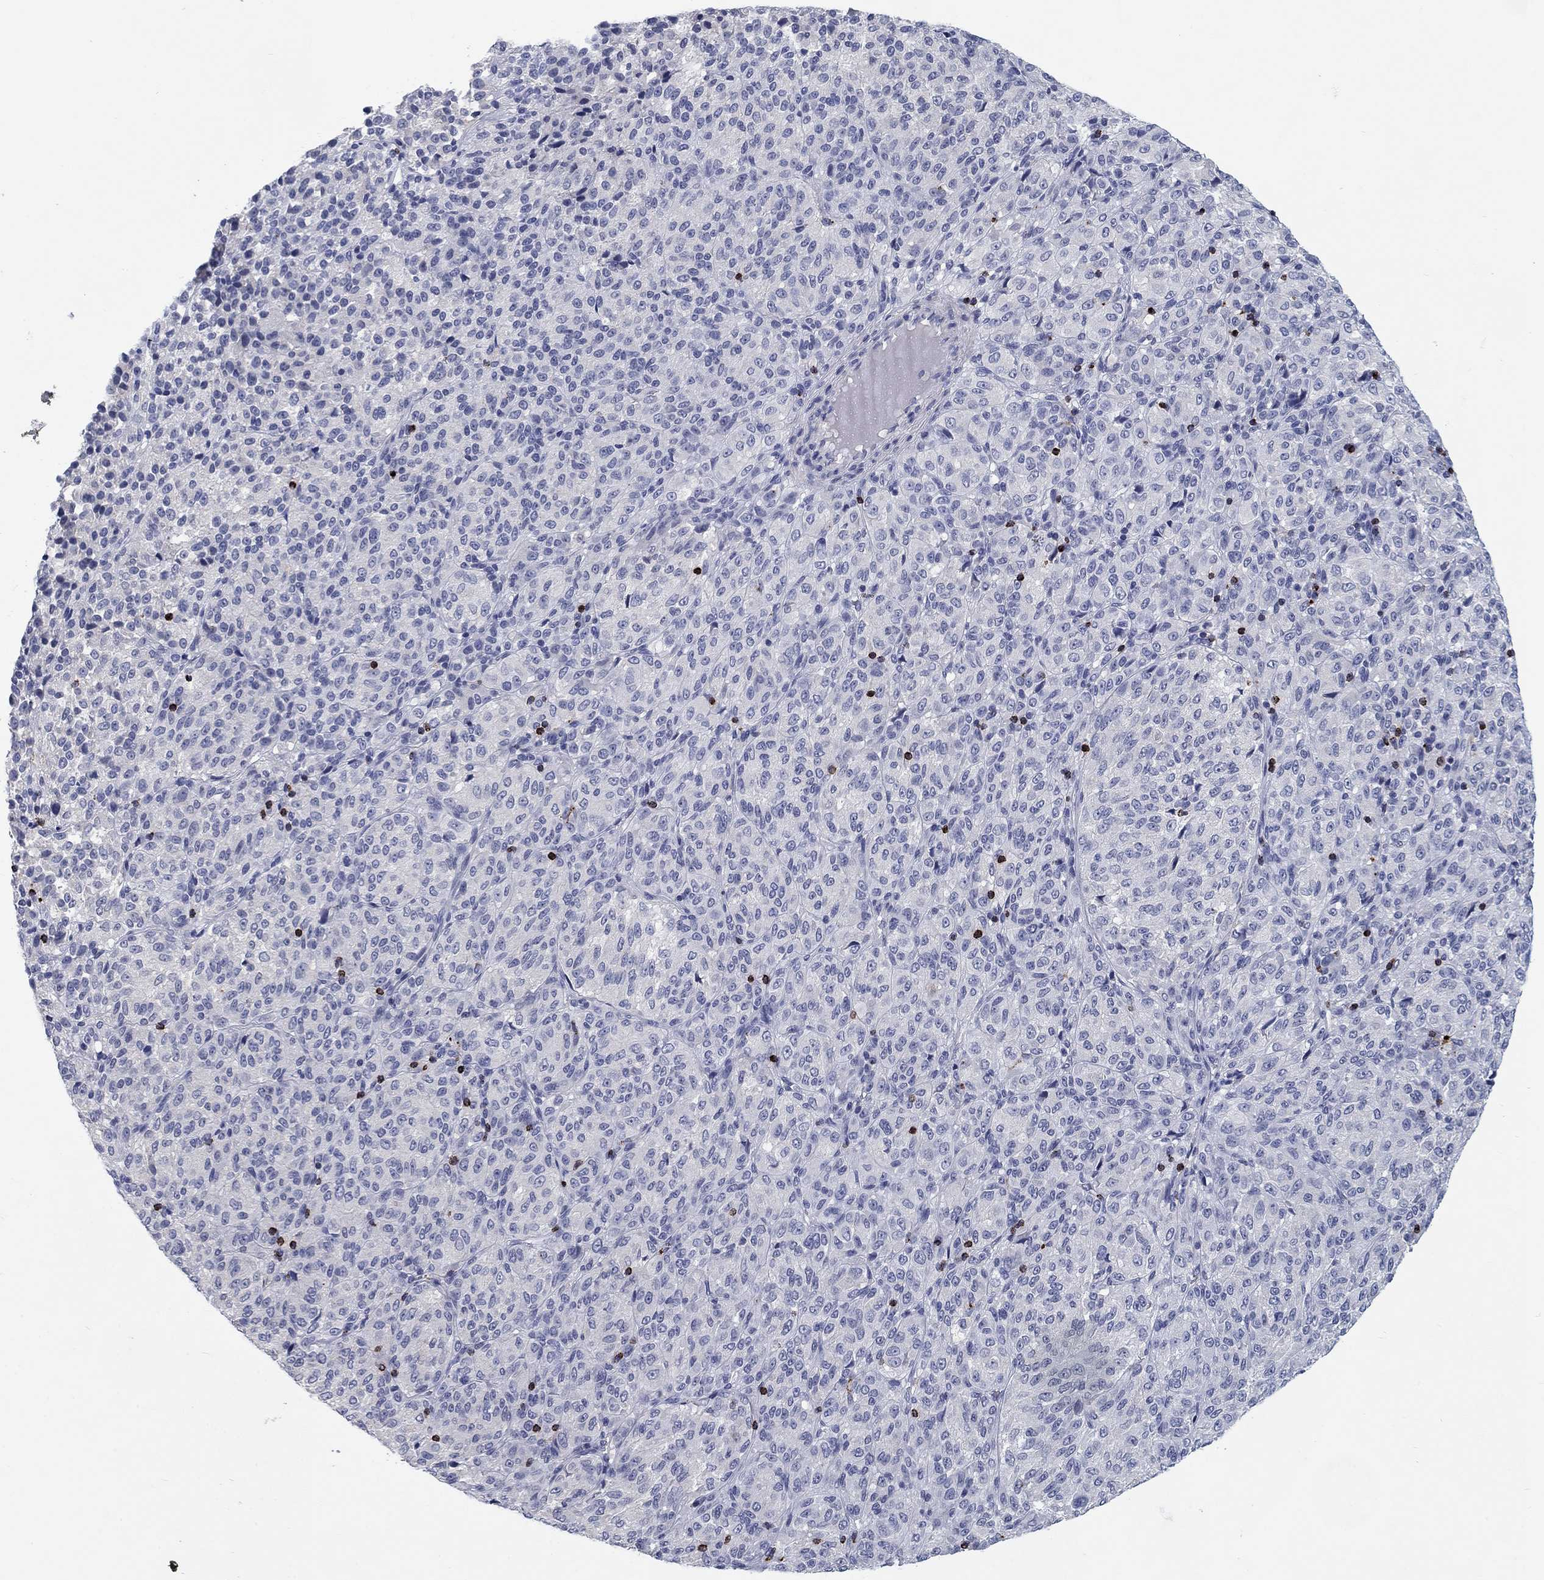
{"staining": {"intensity": "negative", "quantity": "none", "location": "none"}, "tissue": "melanoma", "cell_type": "Tumor cells", "image_type": "cancer", "snomed": [{"axis": "morphology", "description": "Malignant melanoma, Metastatic site"}, {"axis": "topography", "description": "Brain"}], "caption": "Immunohistochemical staining of malignant melanoma (metastatic site) exhibits no significant positivity in tumor cells.", "gene": "GZMA", "patient": {"sex": "female", "age": 56}}